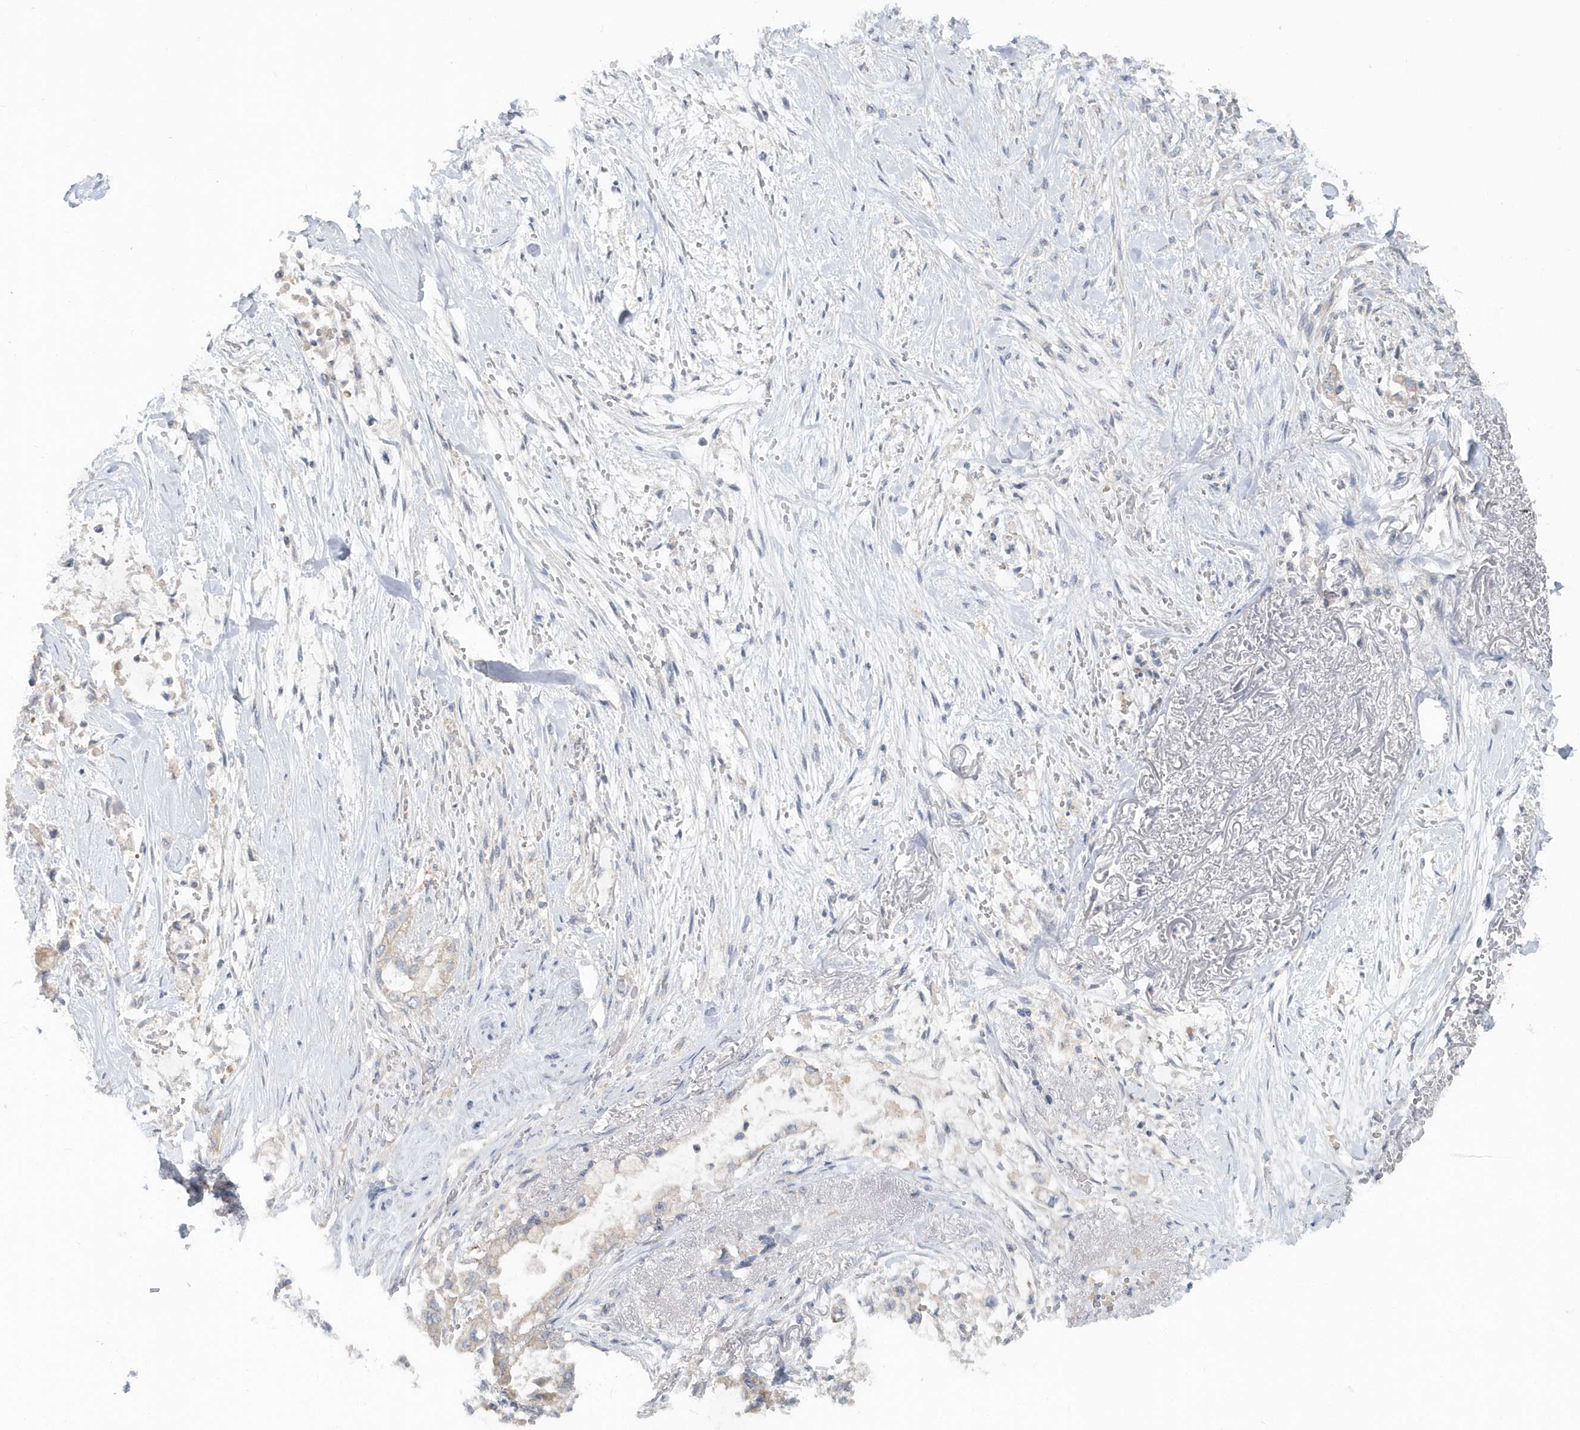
{"staining": {"intensity": "negative", "quantity": "none", "location": "none"}, "tissue": "stomach cancer", "cell_type": "Tumor cells", "image_type": "cancer", "snomed": [{"axis": "morphology", "description": "Adenocarcinoma, NOS"}, {"axis": "topography", "description": "Stomach"}], "caption": "High power microscopy micrograph of an IHC histopathology image of stomach adenocarcinoma, revealing no significant staining in tumor cells.", "gene": "EIF3C", "patient": {"sex": "male", "age": 62}}